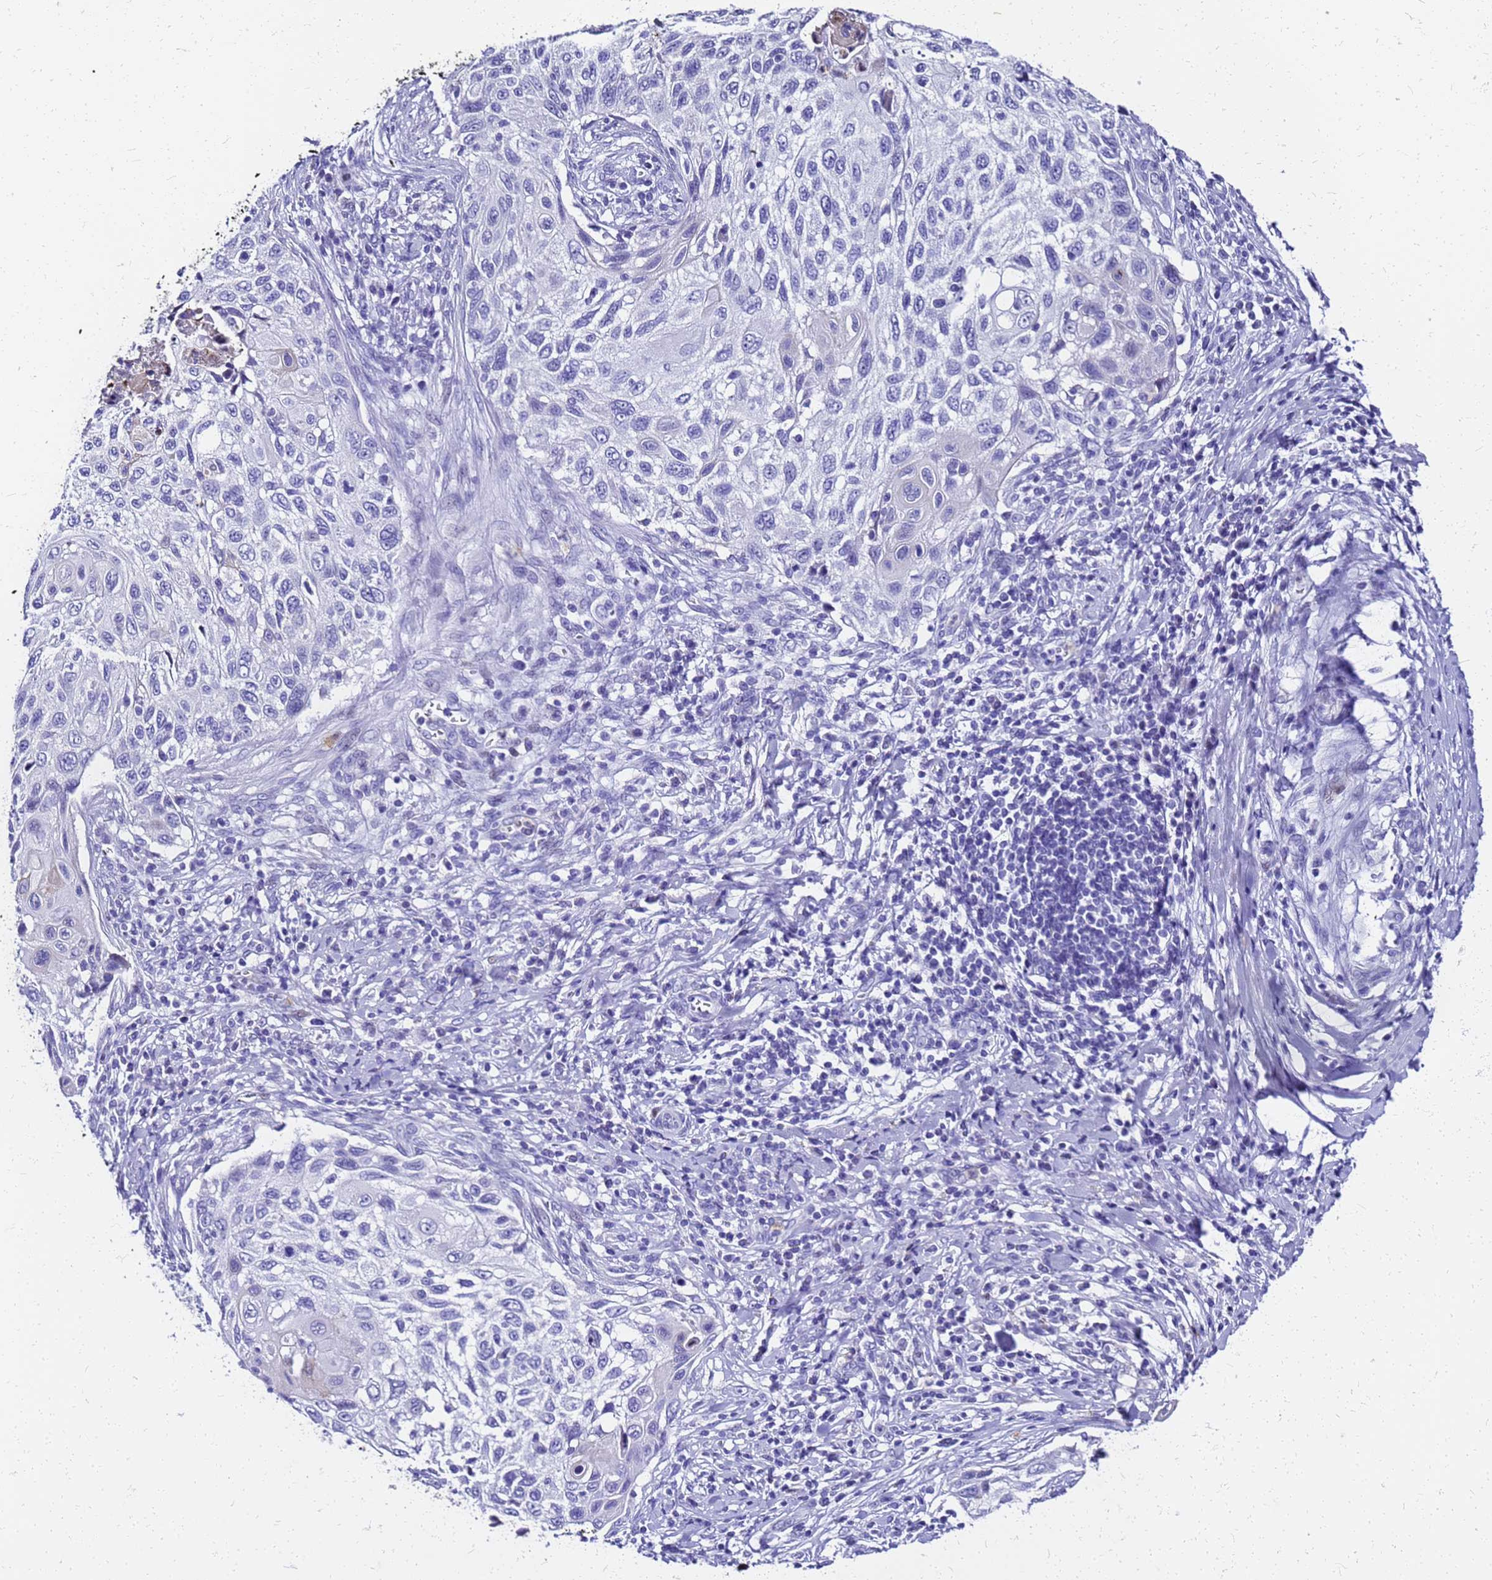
{"staining": {"intensity": "negative", "quantity": "none", "location": "none"}, "tissue": "cervical cancer", "cell_type": "Tumor cells", "image_type": "cancer", "snomed": [{"axis": "morphology", "description": "Squamous cell carcinoma, NOS"}, {"axis": "topography", "description": "Cervix"}], "caption": "The micrograph shows no significant positivity in tumor cells of squamous cell carcinoma (cervical).", "gene": "SMIM21", "patient": {"sex": "female", "age": 70}}